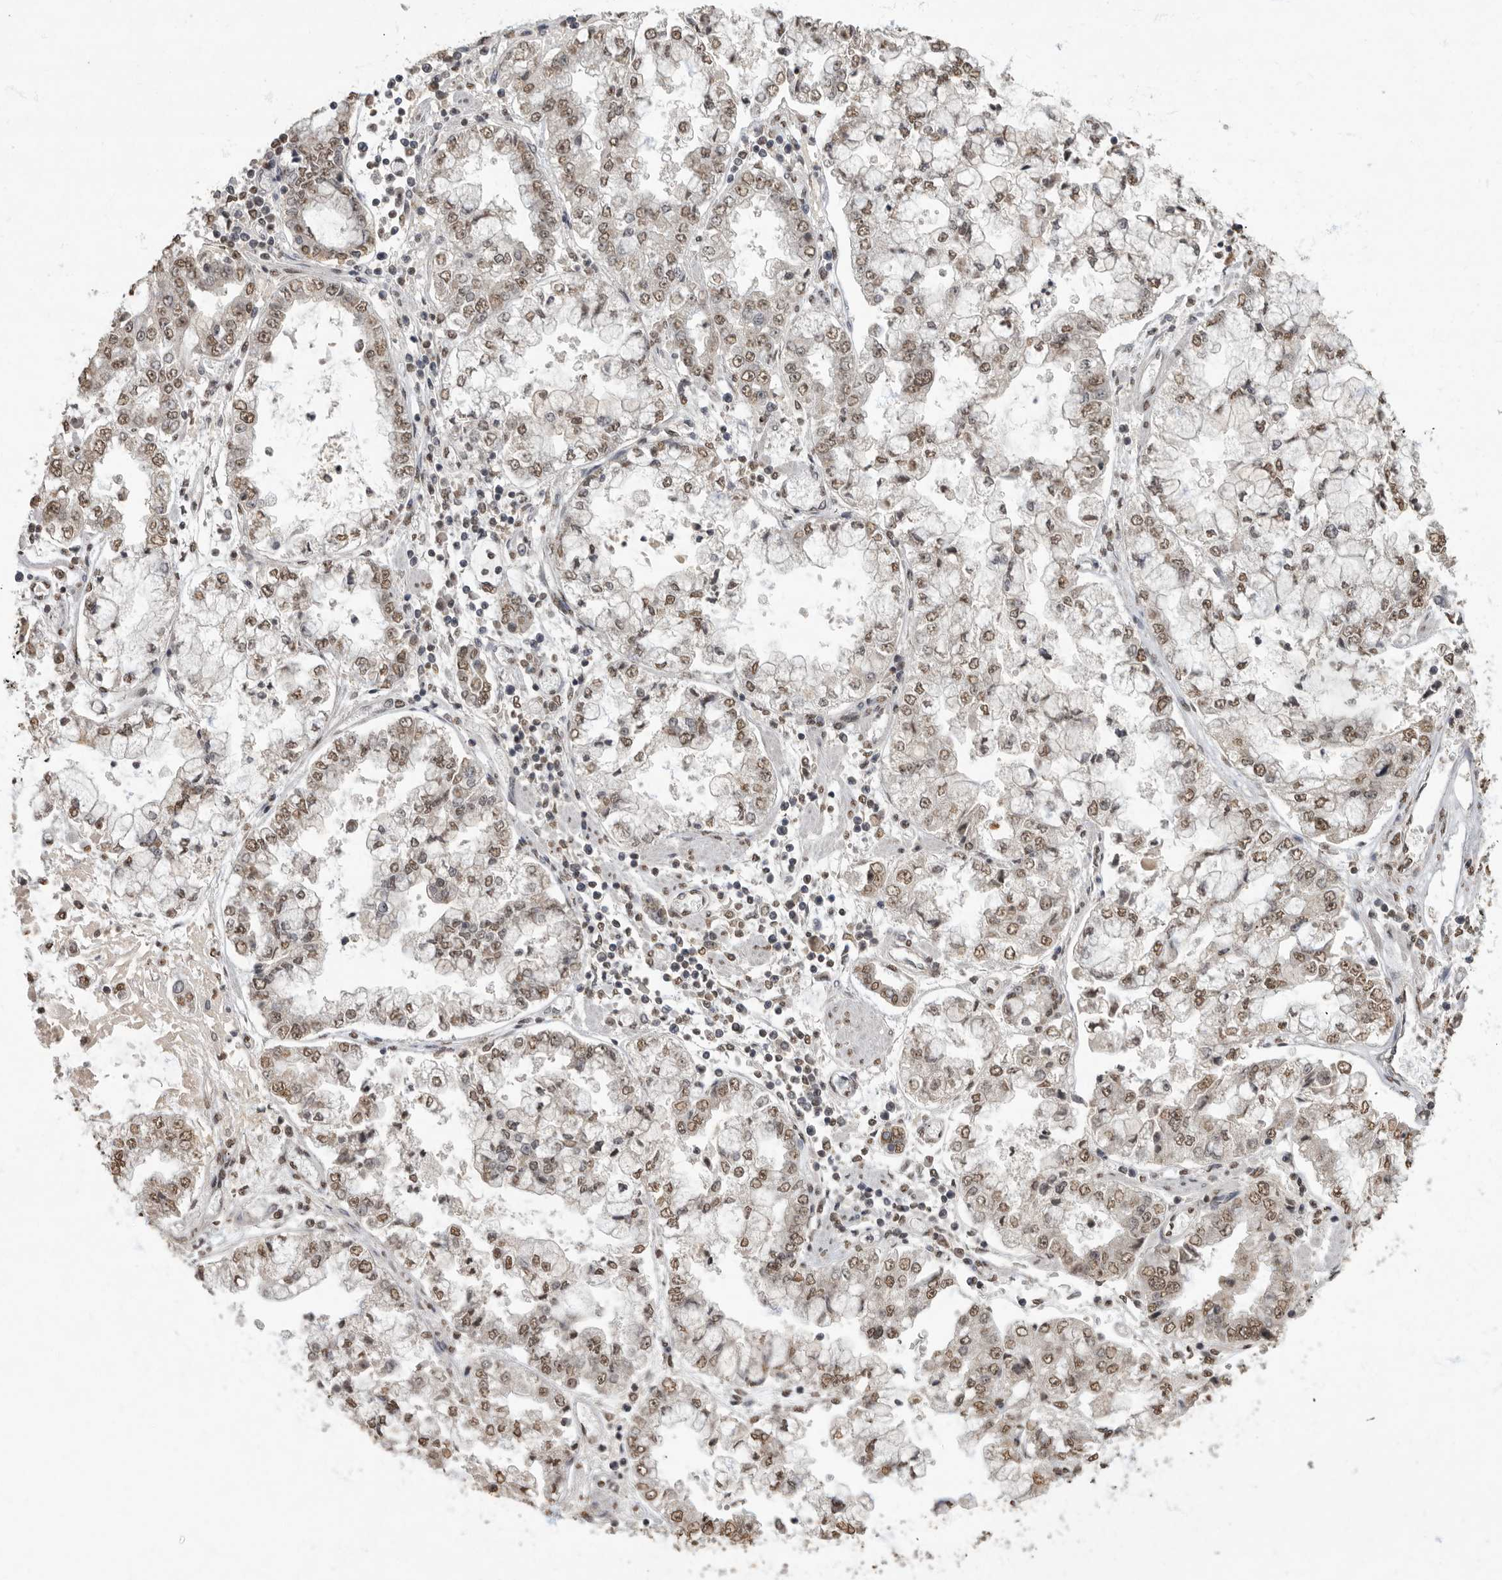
{"staining": {"intensity": "moderate", "quantity": ">75%", "location": "nuclear"}, "tissue": "stomach cancer", "cell_type": "Tumor cells", "image_type": "cancer", "snomed": [{"axis": "morphology", "description": "Adenocarcinoma, NOS"}, {"axis": "topography", "description": "Stomach"}], "caption": "Immunohistochemistry (DAB (3,3'-diaminobenzidine)) staining of human adenocarcinoma (stomach) displays moderate nuclear protein expression in approximately >75% of tumor cells.", "gene": "NBL1", "patient": {"sex": "male", "age": 76}}